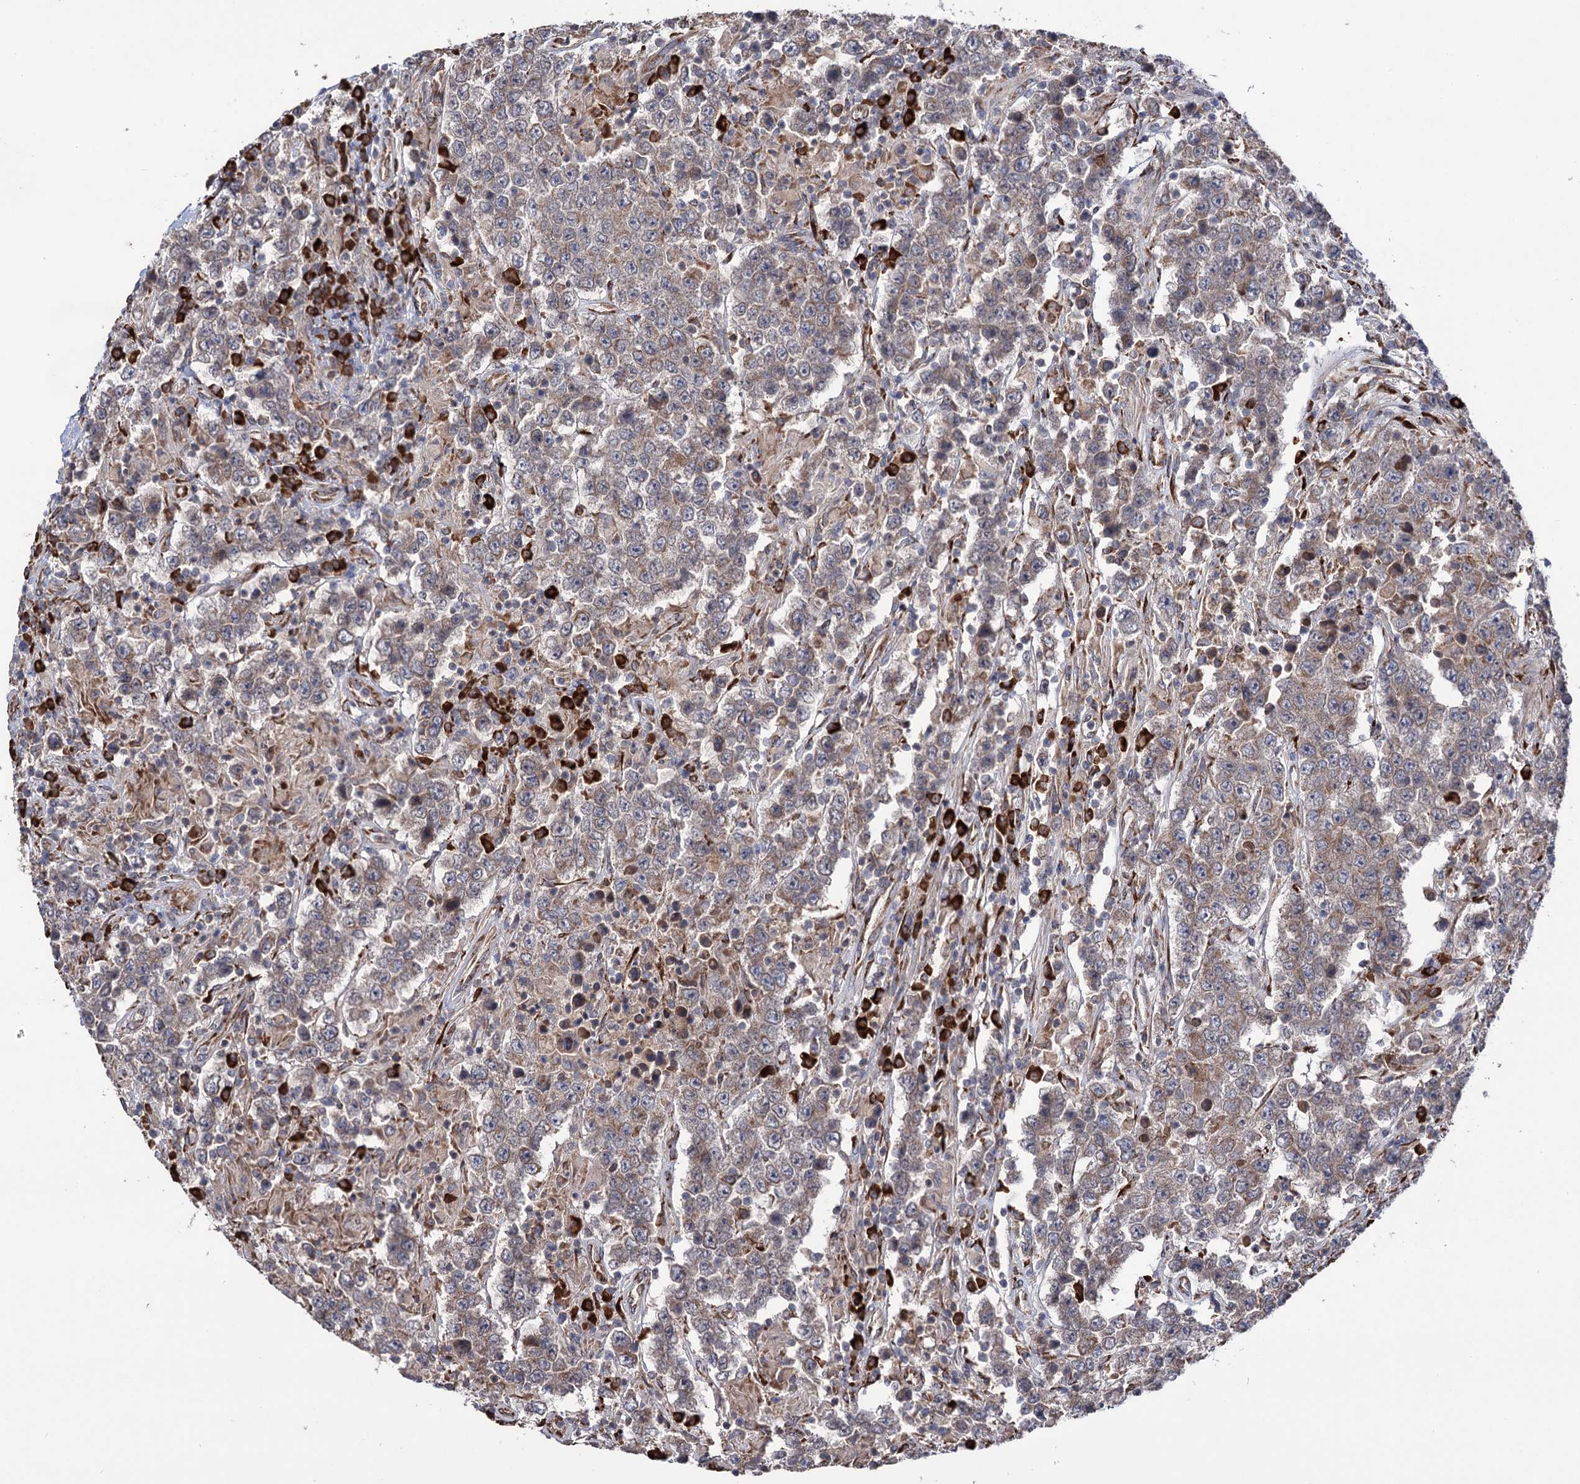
{"staining": {"intensity": "weak", "quantity": "25%-75%", "location": "cytoplasmic/membranous"}, "tissue": "testis cancer", "cell_type": "Tumor cells", "image_type": "cancer", "snomed": [{"axis": "morphology", "description": "Normal tissue, NOS"}, {"axis": "morphology", "description": "Urothelial carcinoma, High grade"}, {"axis": "morphology", "description": "Seminoma, NOS"}, {"axis": "morphology", "description": "Carcinoma, Embryonal, NOS"}, {"axis": "topography", "description": "Urinary bladder"}, {"axis": "topography", "description": "Testis"}], "caption": "Human embryonal carcinoma (testis) stained with a brown dye displays weak cytoplasmic/membranous positive staining in approximately 25%-75% of tumor cells.", "gene": "CDAN1", "patient": {"sex": "male", "age": 41}}